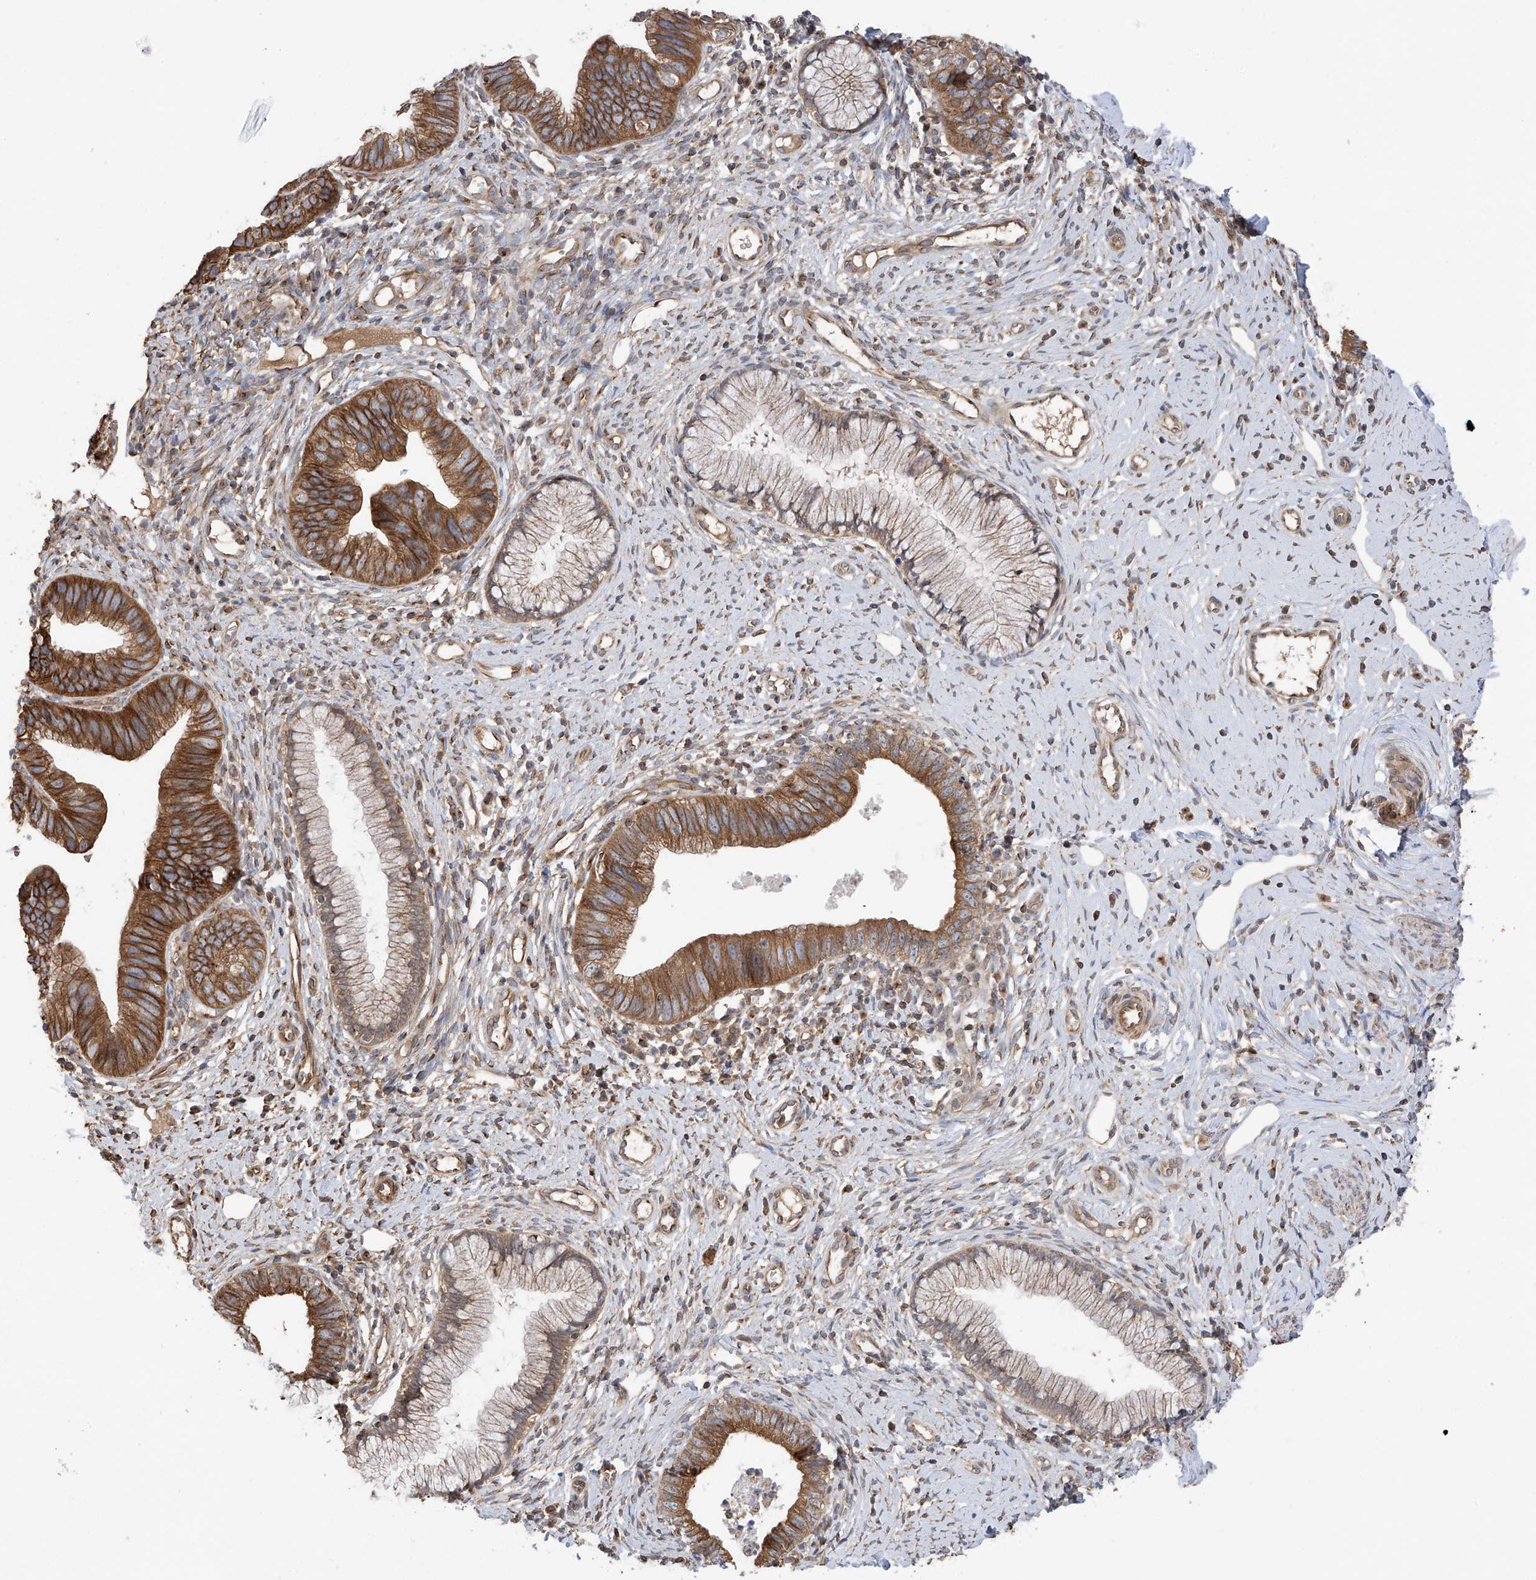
{"staining": {"intensity": "strong", "quantity": "25%-75%", "location": "cytoplasmic/membranous"}, "tissue": "cervical cancer", "cell_type": "Tumor cells", "image_type": "cancer", "snomed": [{"axis": "morphology", "description": "Adenocarcinoma, NOS"}, {"axis": "topography", "description": "Cervix"}], "caption": "Immunohistochemistry of cervical adenocarcinoma reveals high levels of strong cytoplasmic/membranous expression in approximately 25%-75% of tumor cells.", "gene": "RPAIN", "patient": {"sex": "female", "age": 36}}